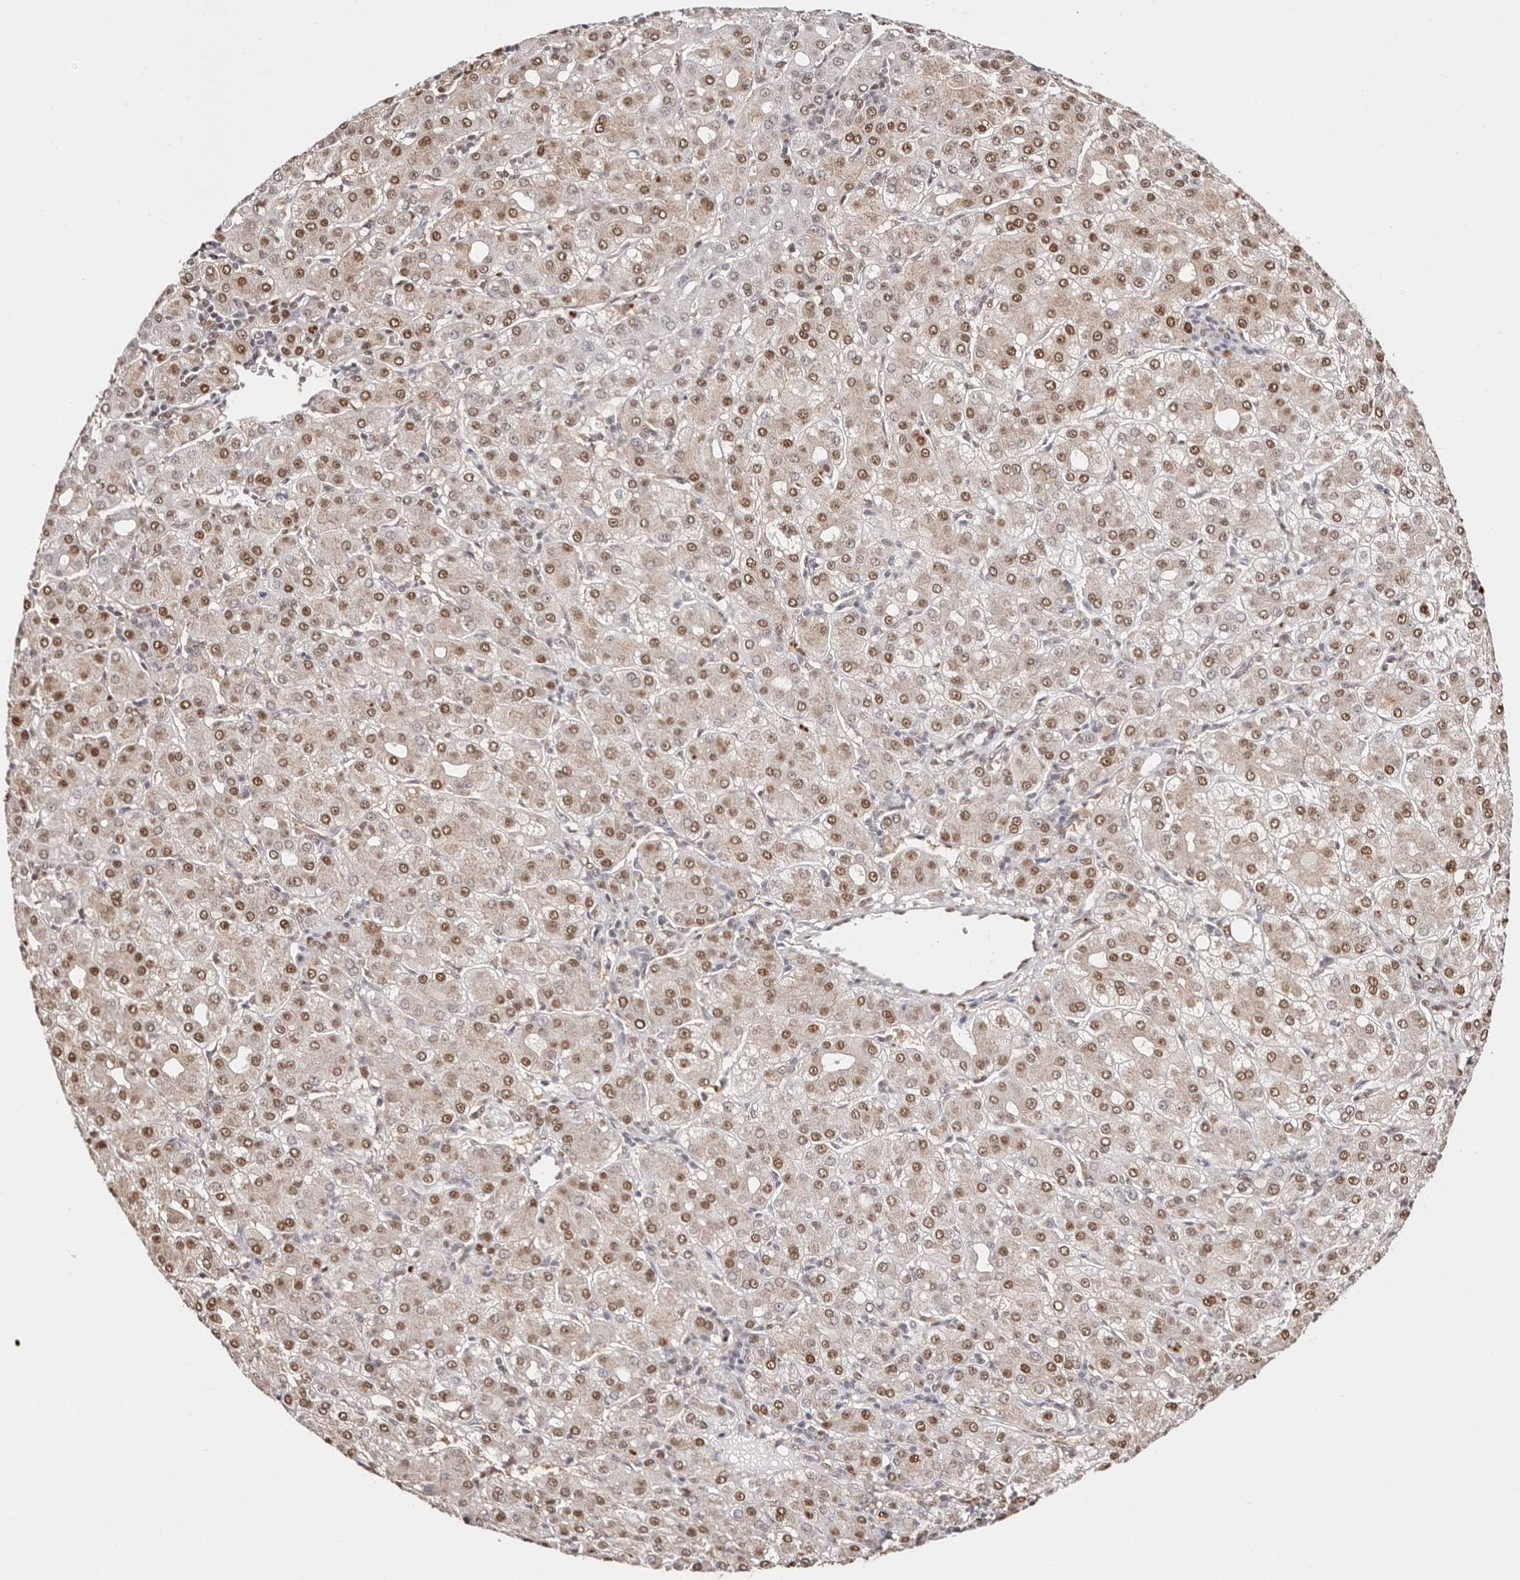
{"staining": {"intensity": "moderate", "quantity": ">75%", "location": "nuclear"}, "tissue": "liver cancer", "cell_type": "Tumor cells", "image_type": "cancer", "snomed": [{"axis": "morphology", "description": "Carcinoma, Hepatocellular, NOS"}, {"axis": "topography", "description": "Liver"}], "caption": "Protein staining by immunohistochemistry demonstrates moderate nuclear staining in about >75% of tumor cells in liver cancer (hepatocellular carcinoma).", "gene": "TKT", "patient": {"sex": "male", "age": 65}}